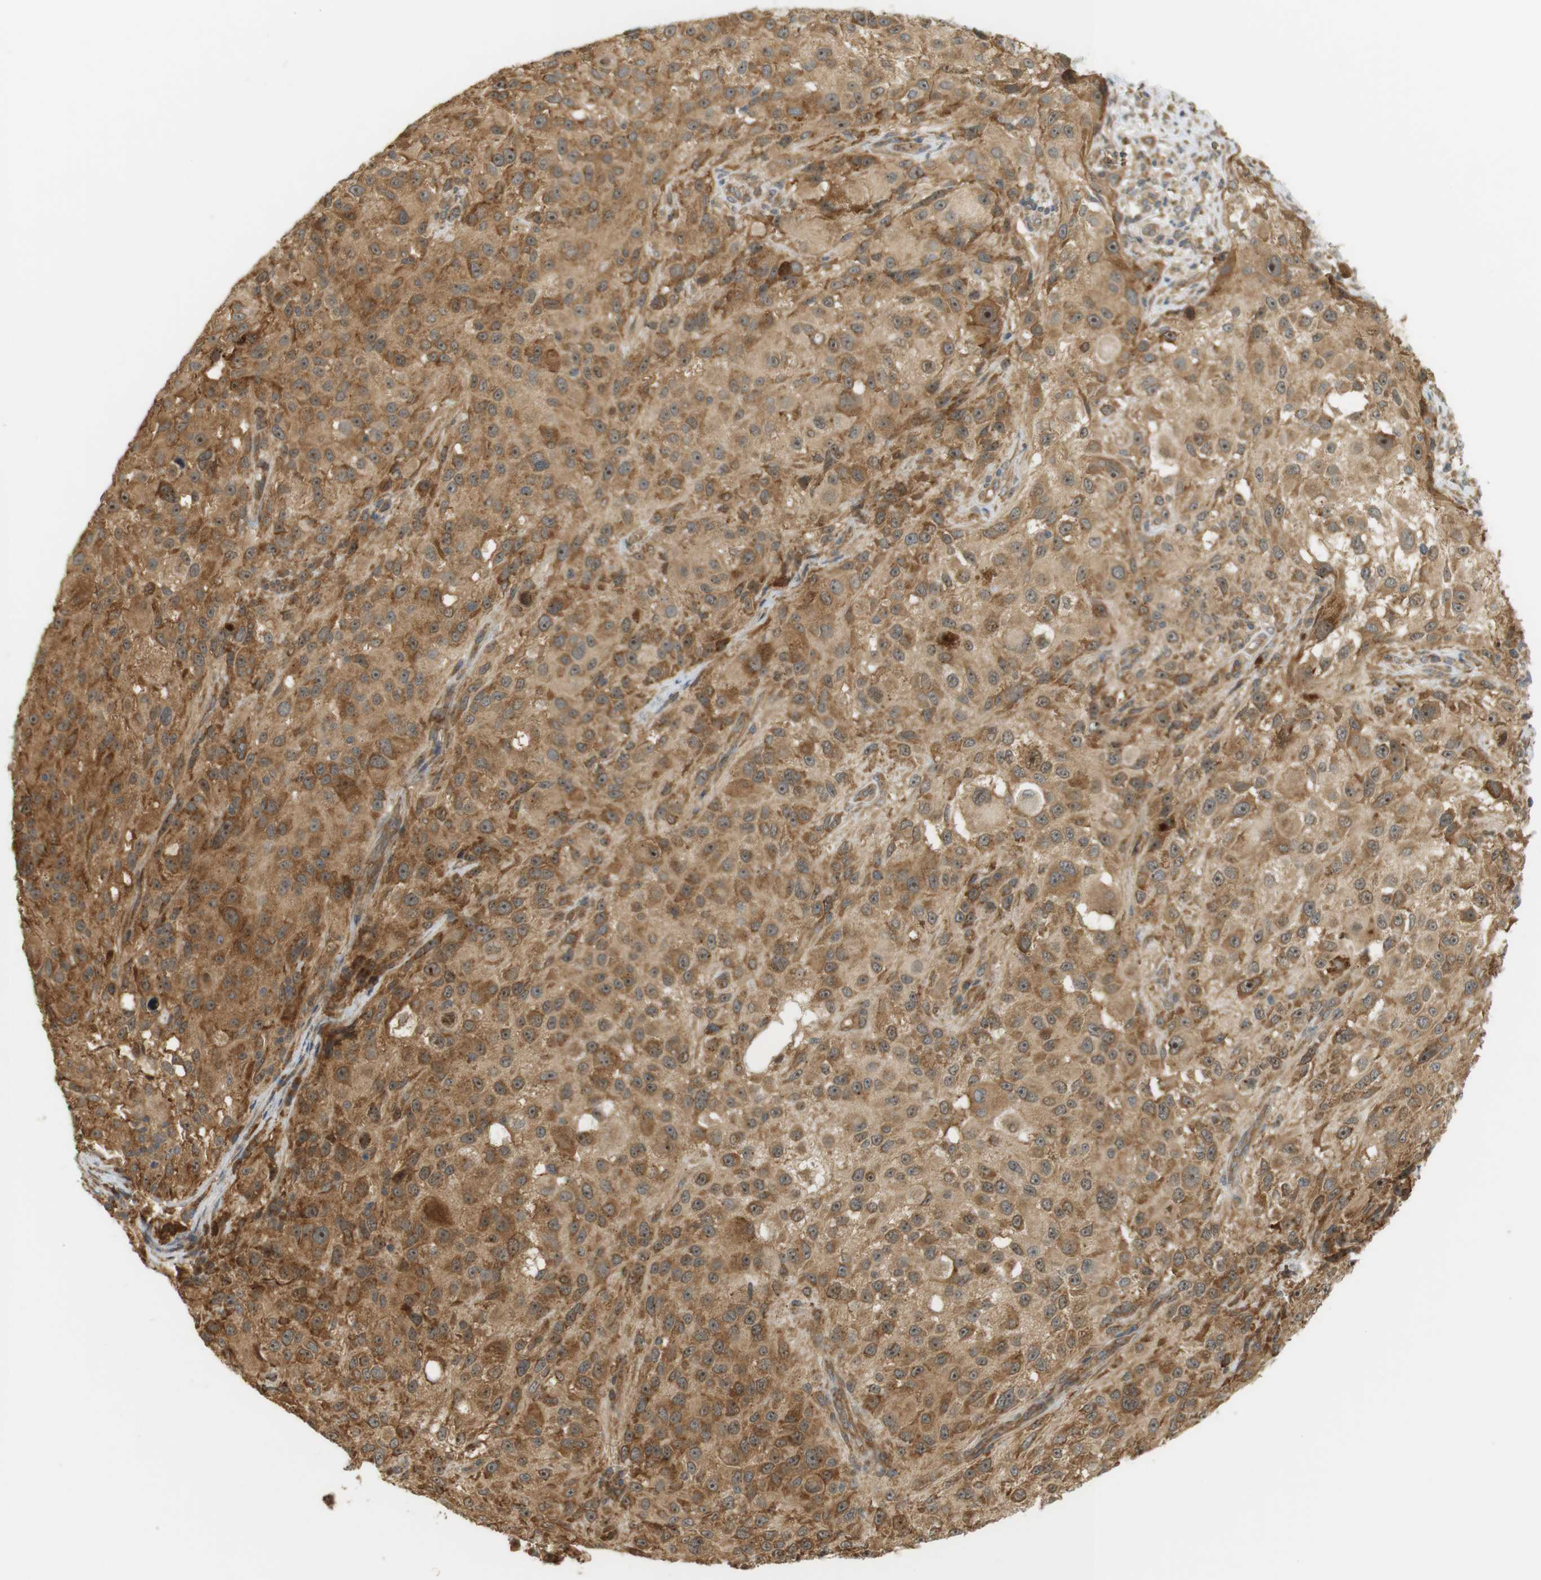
{"staining": {"intensity": "moderate", "quantity": ">75%", "location": "cytoplasmic/membranous,nuclear"}, "tissue": "melanoma", "cell_type": "Tumor cells", "image_type": "cancer", "snomed": [{"axis": "morphology", "description": "Necrosis, NOS"}, {"axis": "morphology", "description": "Malignant melanoma, NOS"}, {"axis": "topography", "description": "Skin"}], "caption": "There is medium levels of moderate cytoplasmic/membranous and nuclear positivity in tumor cells of malignant melanoma, as demonstrated by immunohistochemical staining (brown color).", "gene": "PA2G4", "patient": {"sex": "female", "age": 87}}